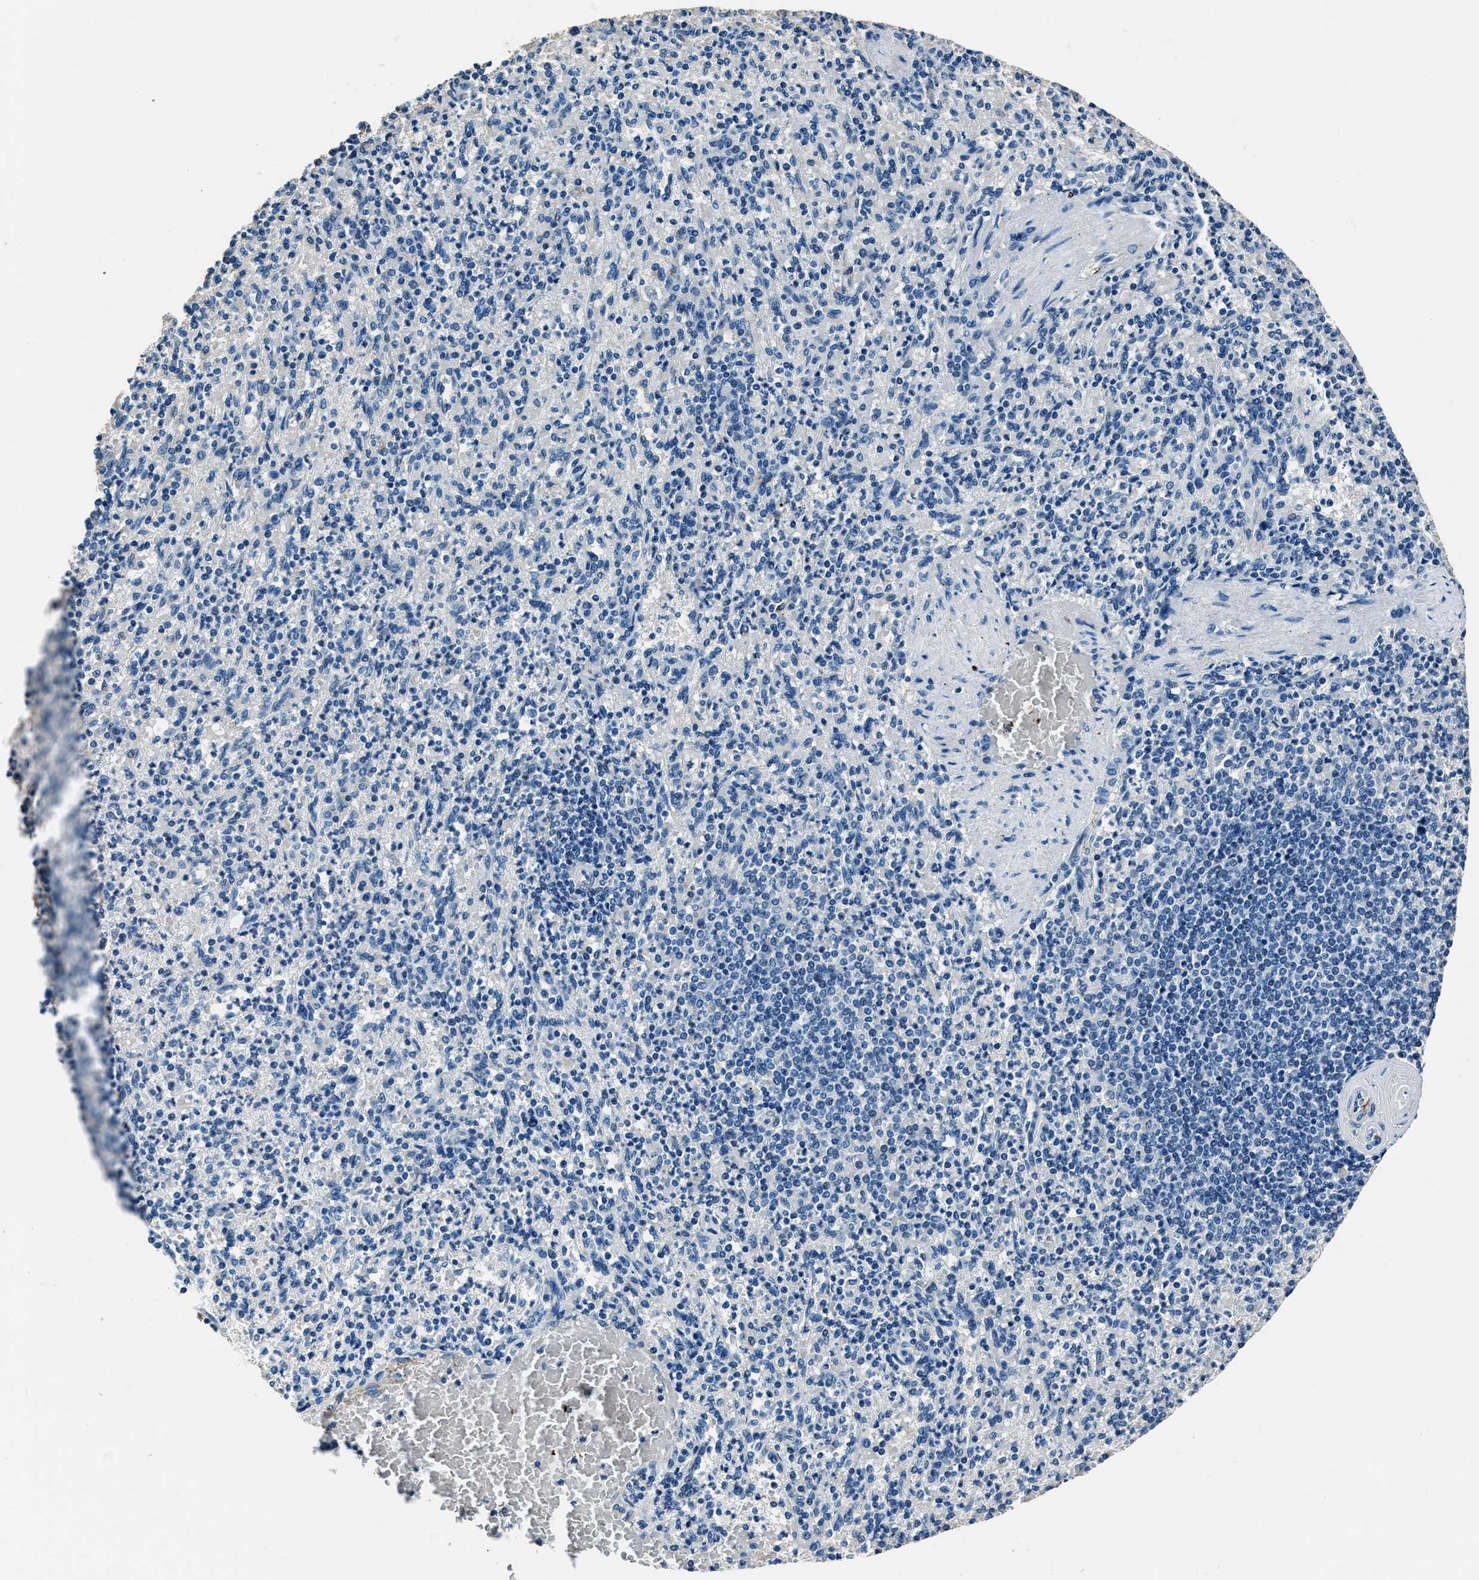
{"staining": {"intensity": "negative", "quantity": "none", "location": "none"}, "tissue": "spleen", "cell_type": "Cells in red pulp", "image_type": "normal", "snomed": [{"axis": "morphology", "description": "Normal tissue, NOS"}, {"axis": "topography", "description": "Spleen"}], "caption": "High magnification brightfield microscopy of normal spleen stained with DAB (3,3'-diaminobenzidine) (brown) and counterstained with hematoxylin (blue): cells in red pulp show no significant expression.", "gene": "PTPDC1", "patient": {"sex": "female", "age": 74}}